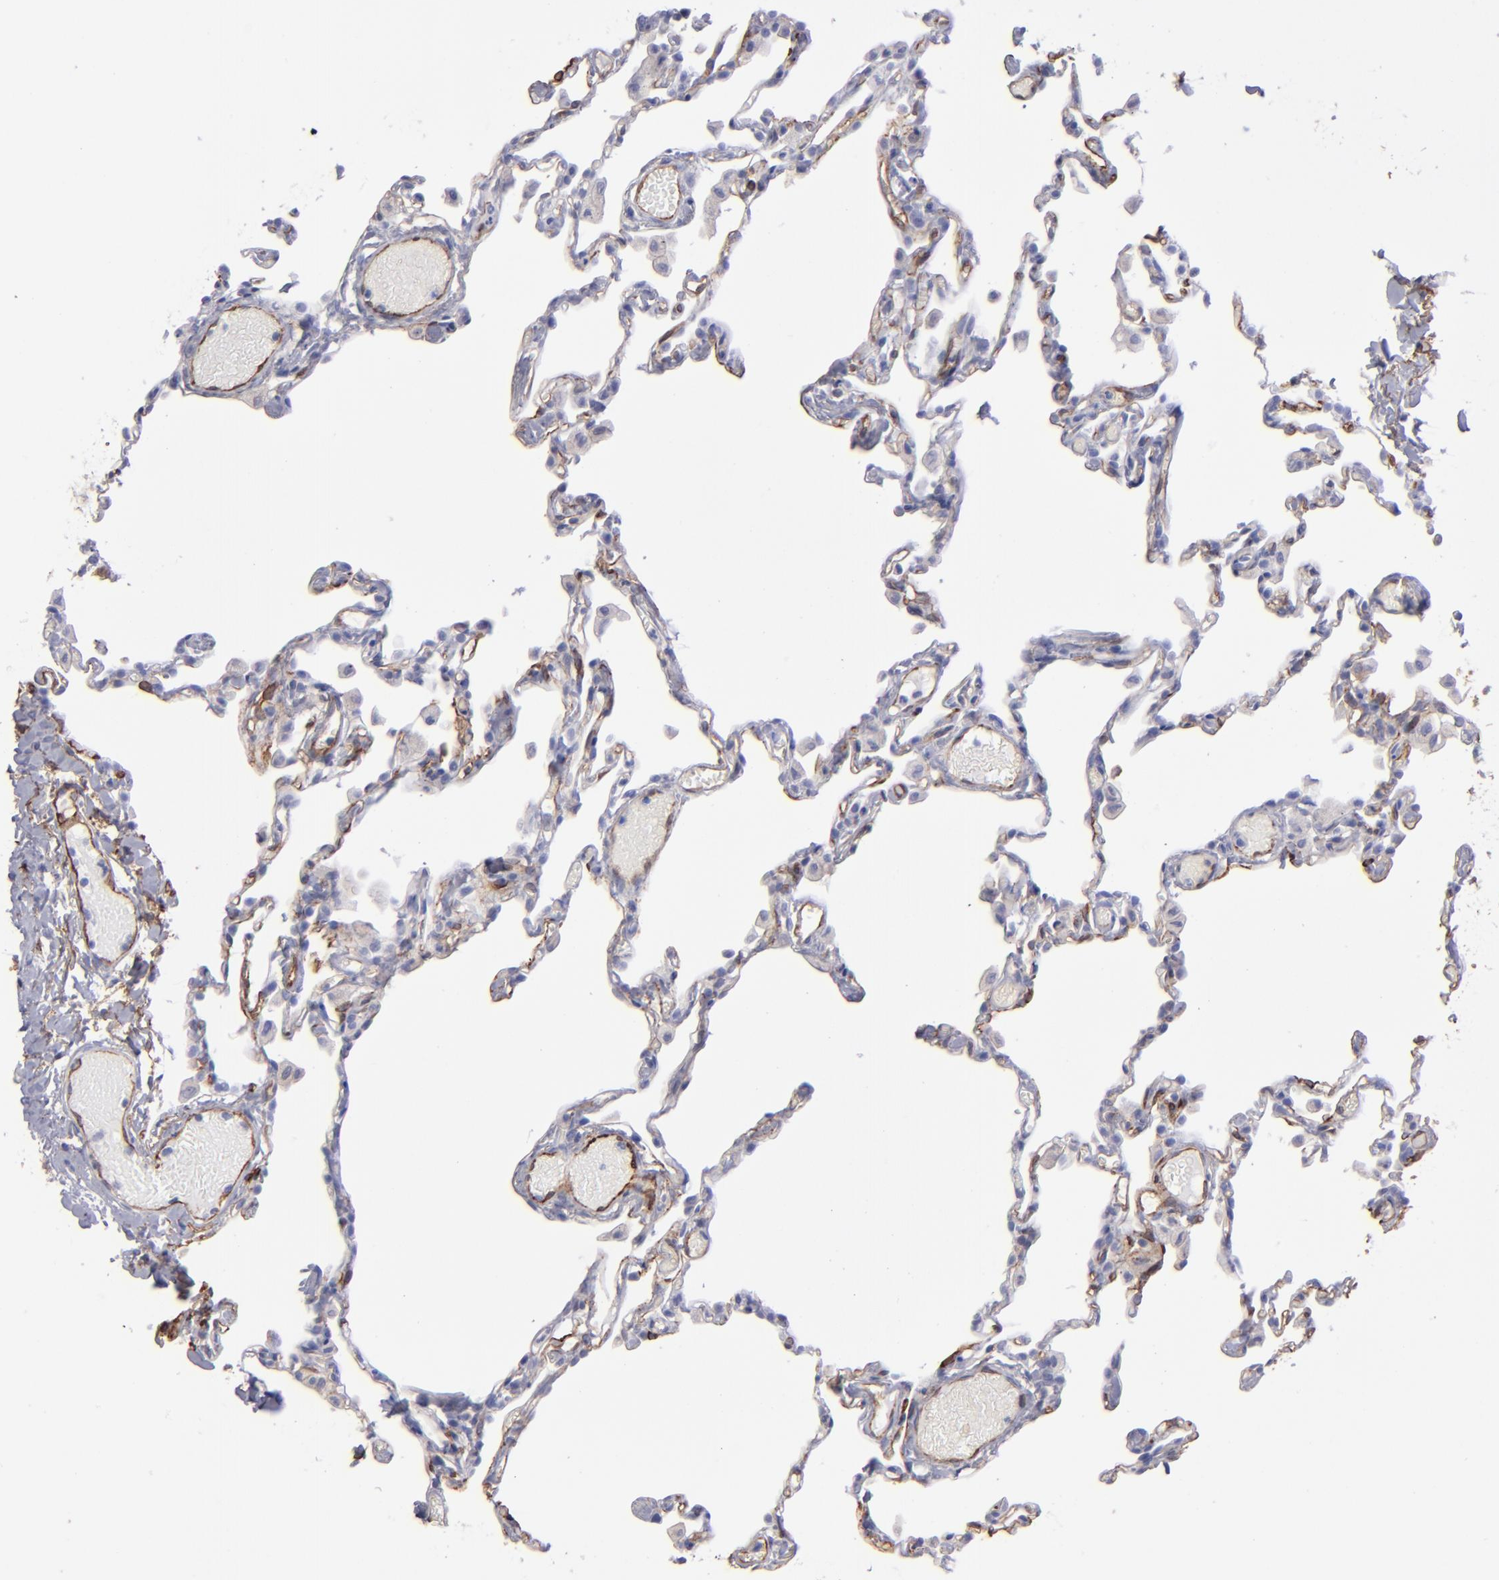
{"staining": {"intensity": "weak", "quantity": "<25%", "location": "cytoplasmic/membranous"}, "tissue": "lung", "cell_type": "Alveolar cells", "image_type": "normal", "snomed": [{"axis": "morphology", "description": "Normal tissue, NOS"}, {"axis": "topography", "description": "Lung"}], "caption": "The photomicrograph shows no significant expression in alveolar cells of lung. (Brightfield microscopy of DAB immunohistochemistry at high magnification).", "gene": "AHNAK2", "patient": {"sex": "female", "age": 49}}